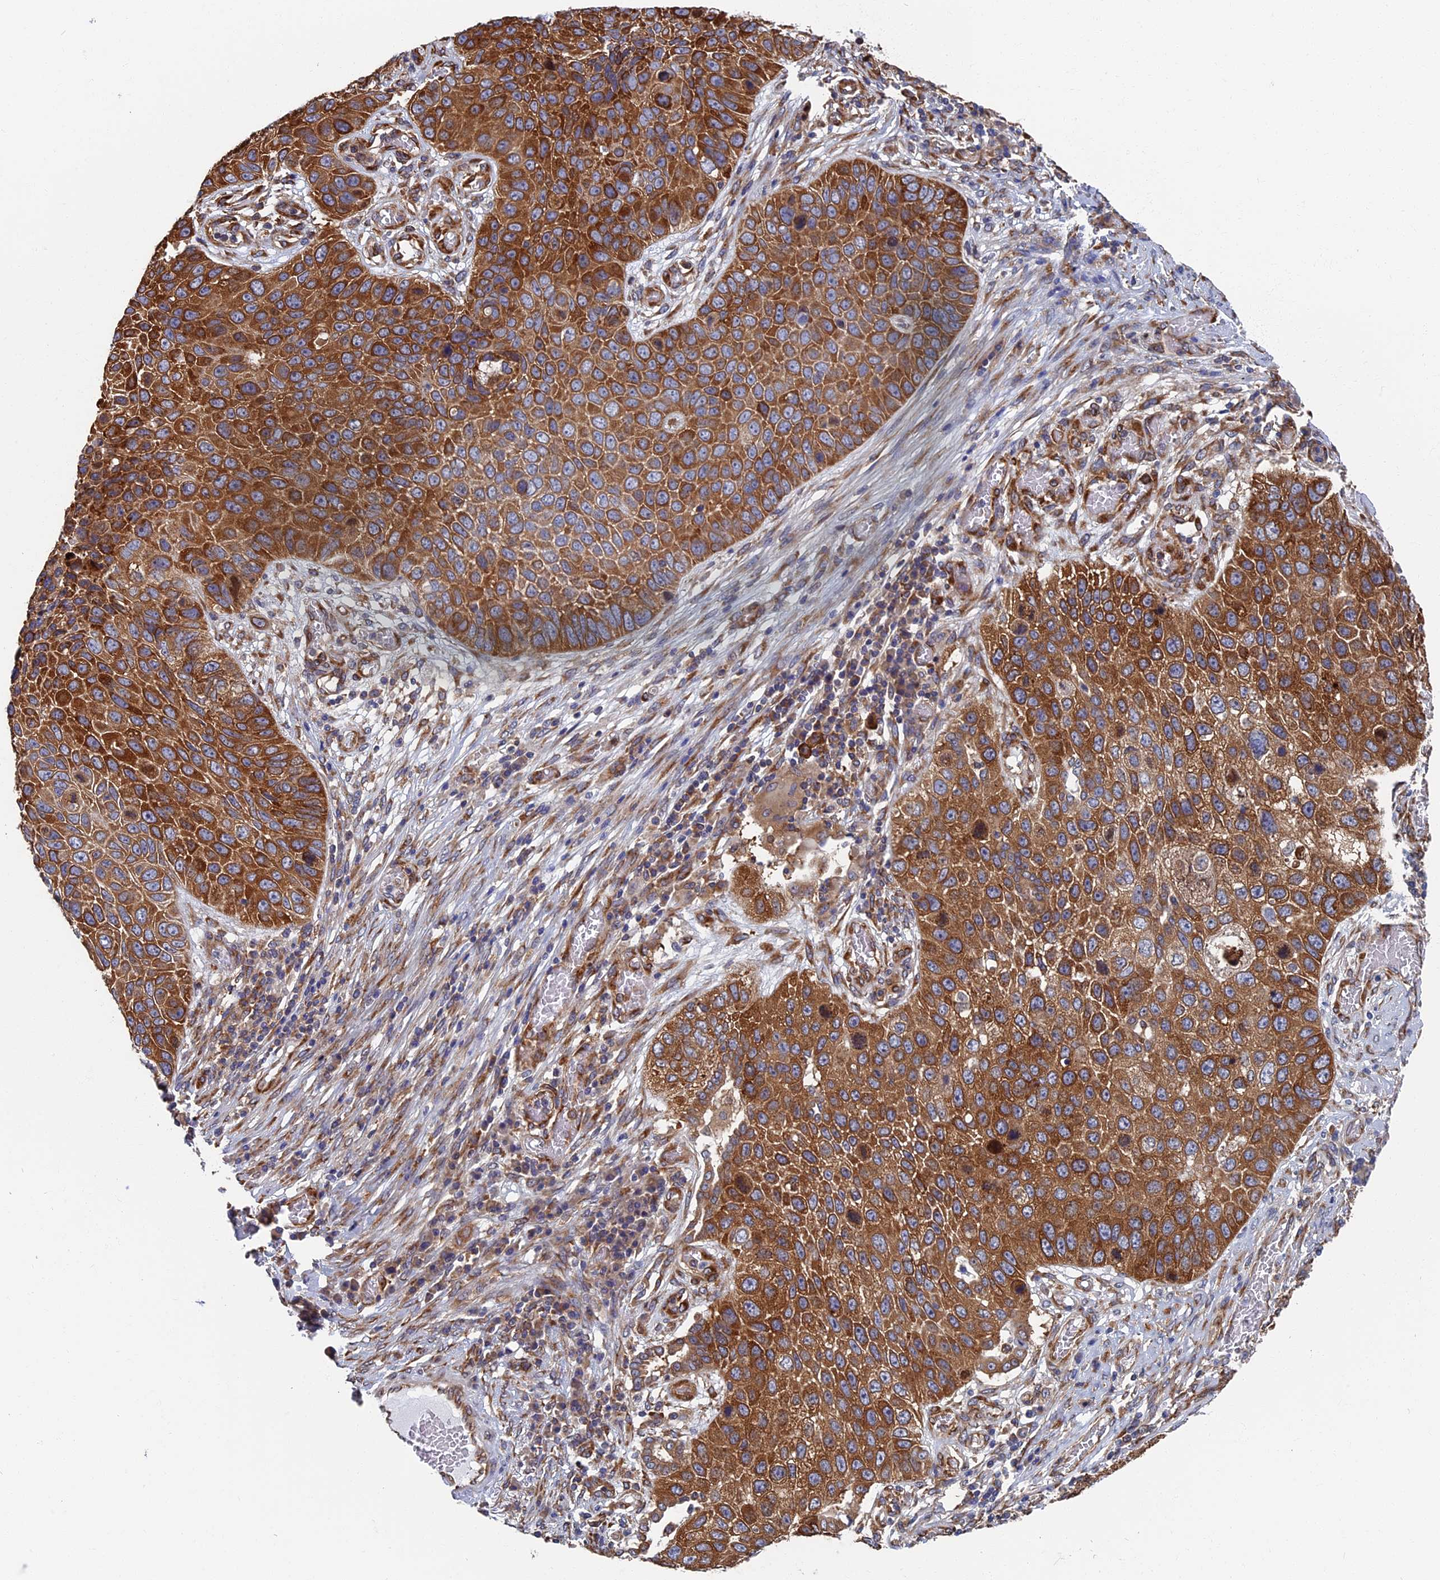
{"staining": {"intensity": "strong", "quantity": ">75%", "location": "cytoplasmic/membranous"}, "tissue": "lung cancer", "cell_type": "Tumor cells", "image_type": "cancer", "snomed": [{"axis": "morphology", "description": "Squamous cell carcinoma, NOS"}, {"axis": "topography", "description": "Lung"}], "caption": "Immunohistochemical staining of human squamous cell carcinoma (lung) shows high levels of strong cytoplasmic/membranous protein positivity in approximately >75% of tumor cells.", "gene": "YBX1", "patient": {"sex": "male", "age": 61}}